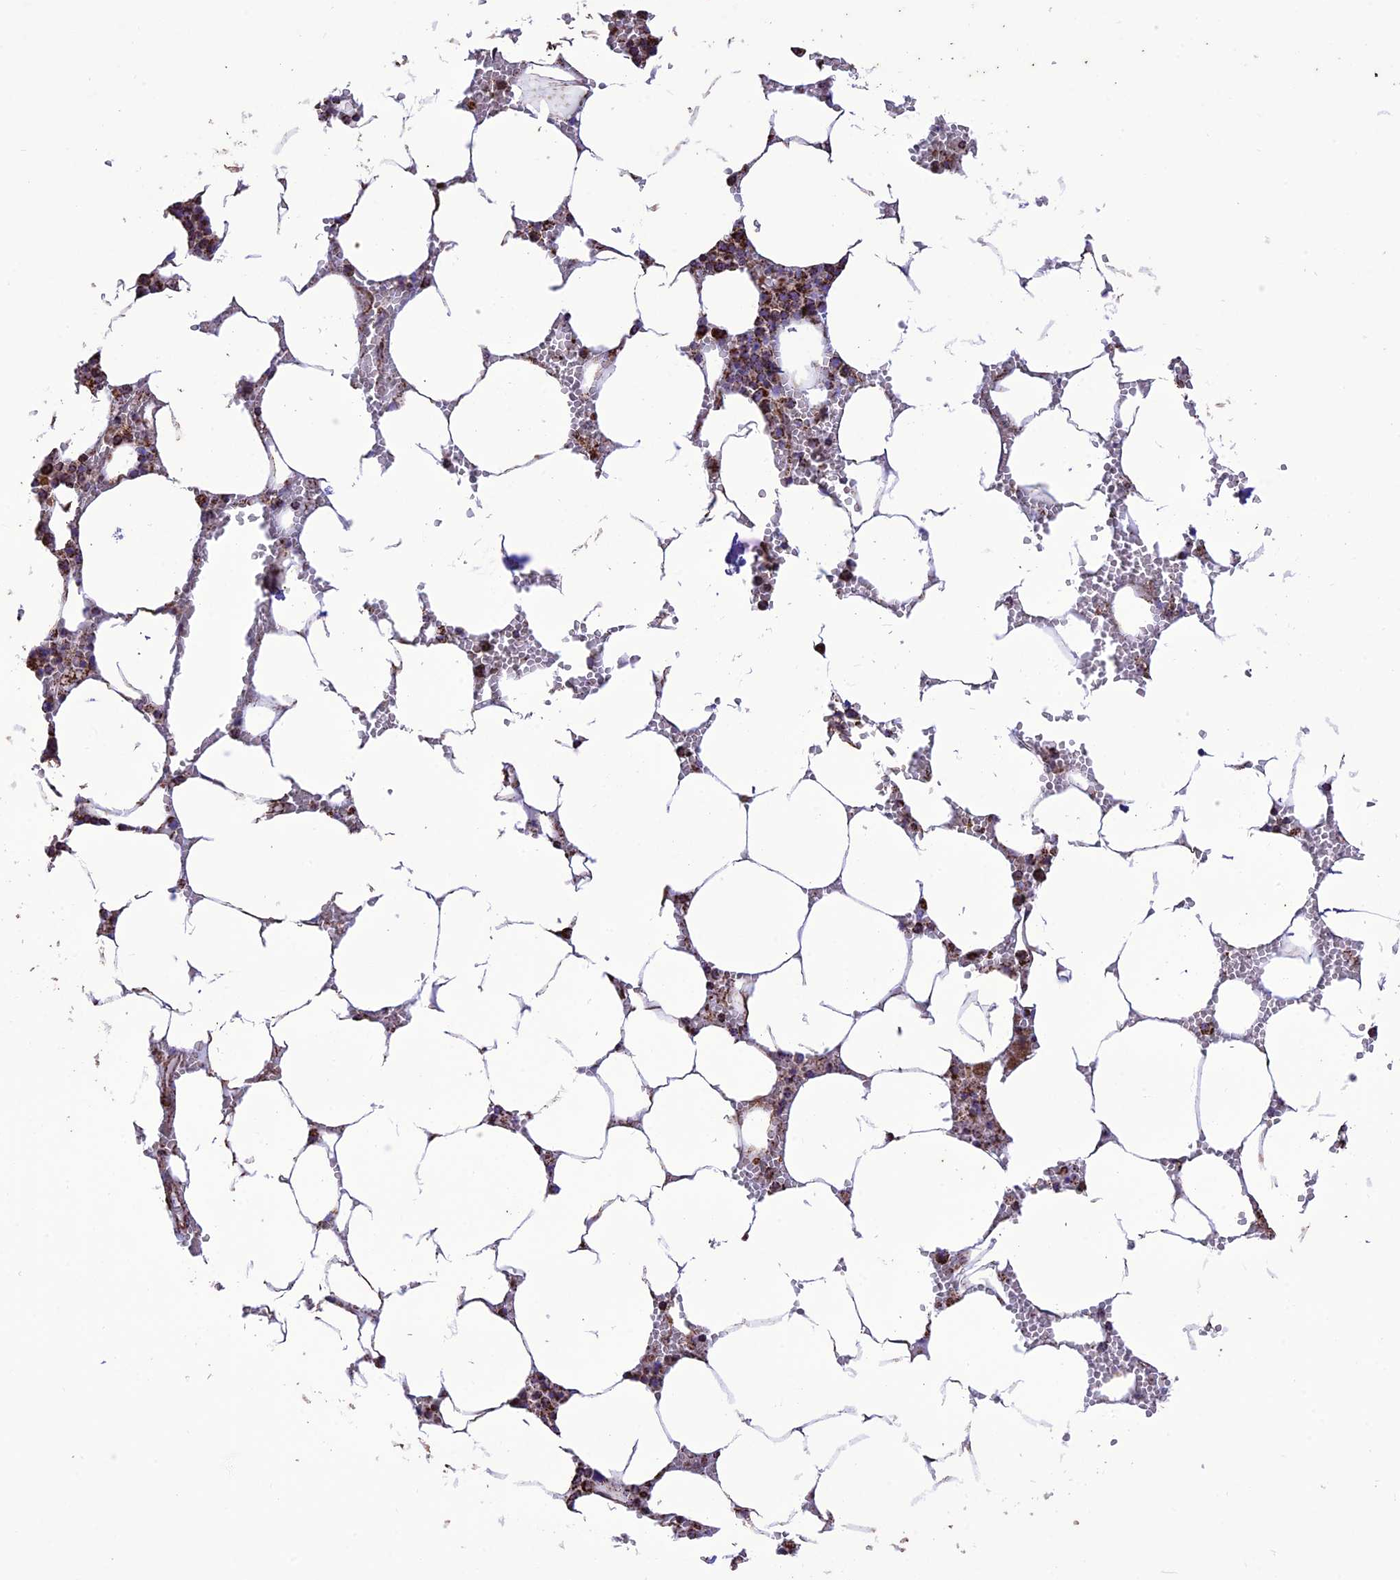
{"staining": {"intensity": "strong", "quantity": "25%-75%", "location": "cytoplasmic/membranous"}, "tissue": "bone marrow", "cell_type": "Hematopoietic cells", "image_type": "normal", "snomed": [{"axis": "morphology", "description": "Normal tissue, NOS"}, {"axis": "topography", "description": "Bone marrow"}], "caption": "Human bone marrow stained for a protein (brown) demonstrates strong cytoplasmic/membranous positive expression in about 25%-75% of hematopoietic cells.", "gene": "NDUFAF1", "patient": {"sex": "male", "age": 70}}